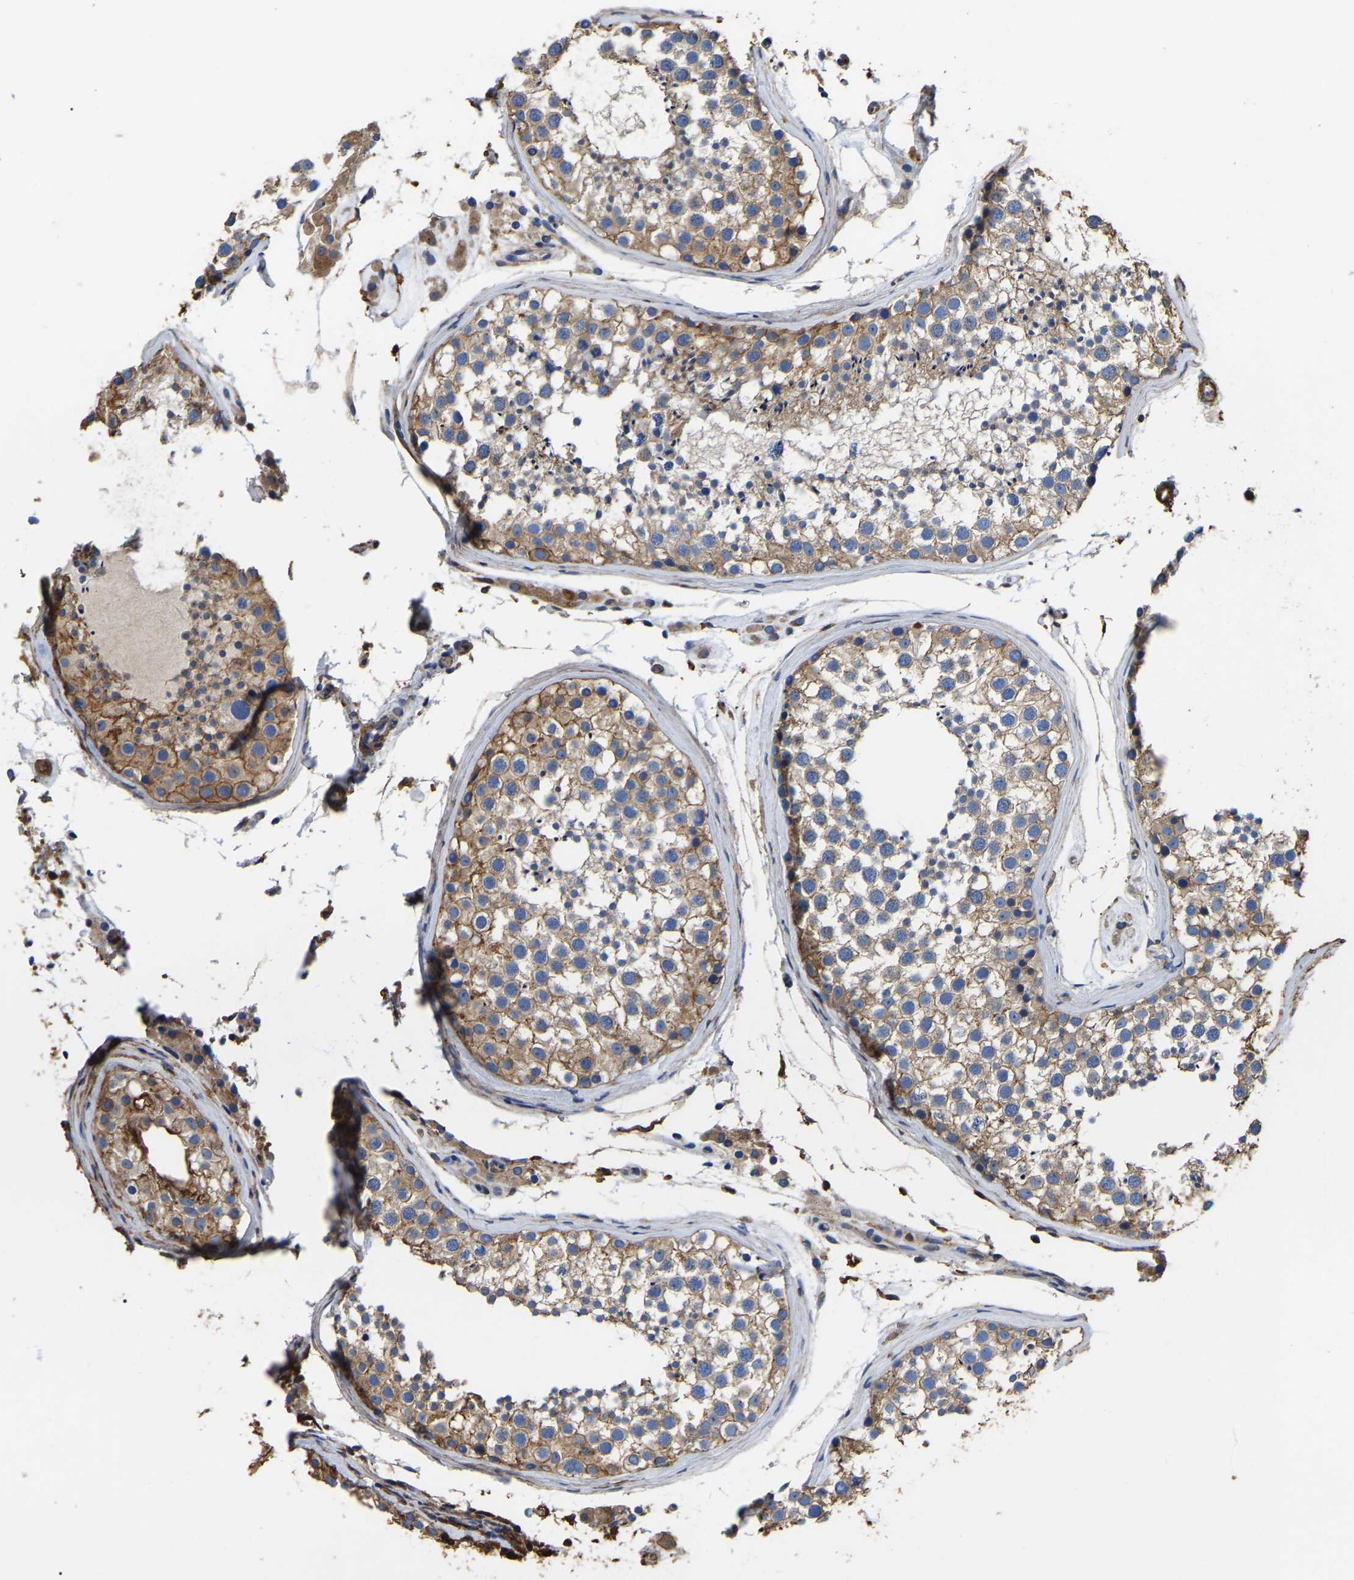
{"staining": {"intensity": "moderate", "quantity": ">75%", "location": "cytoplasmic/membranous"}, "tissue": "testis", "cell_type": "Cells in seminiferous ducts", "image_type": "normal", "snomed": [{"axis": "morphology", "description": "Normal tissue, NOS"}, {"axis": "topography", "description": "Testis"}], "caption": "Immunohistochemical staining of benign human testis shows medium levels of moderate cytoplasmic/membranous positivity in about >75% of cells in seminiferous ducts.", "gene": "ARMT1", "patient": {"sex": "male", "age": 46}}